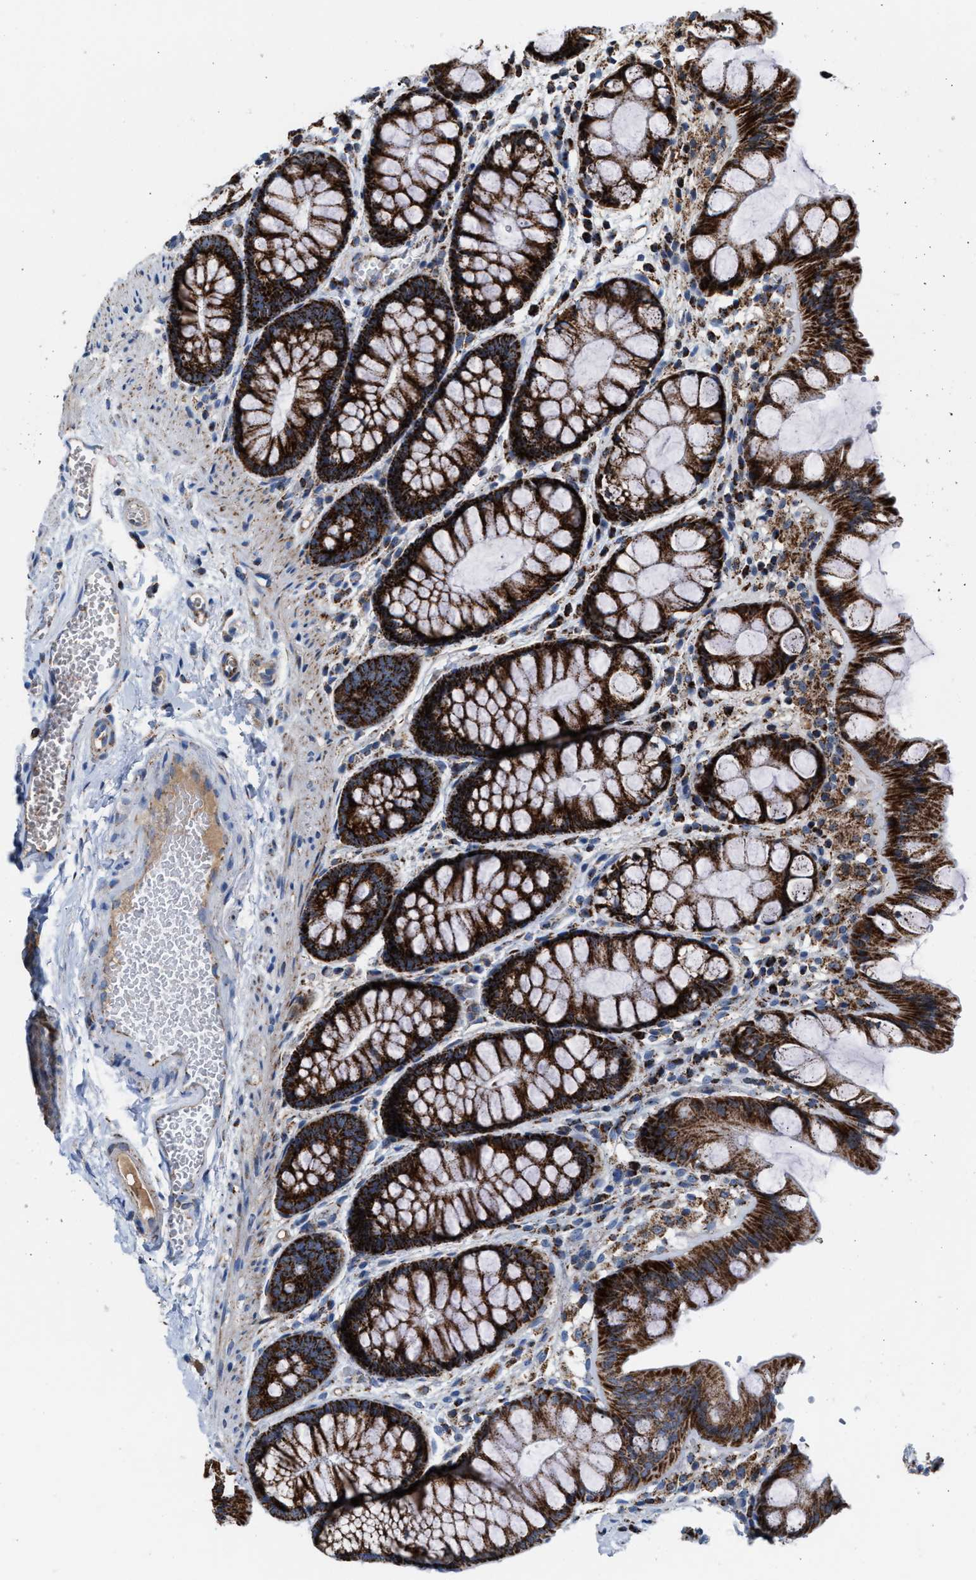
{"staining": {"intensity": "moderate", "quantity": ">75%", "location": "cytoplasmic/membranous"}, "tissue": "colon", "cell_type": "Endothelial cells", "image_type": "normal", "snomed": [{"axis": "morphology", "description": "Normal tissue, NOS"}, {"axis": "topography", "description": "Colon"}], "caption": "Unremarkable colon shows moderate cytoplasmic/membranous expression in approximately >75% of endothelial cells.", "gene": "PMPCA", "patient": {"sex": "male", "age": 47}}